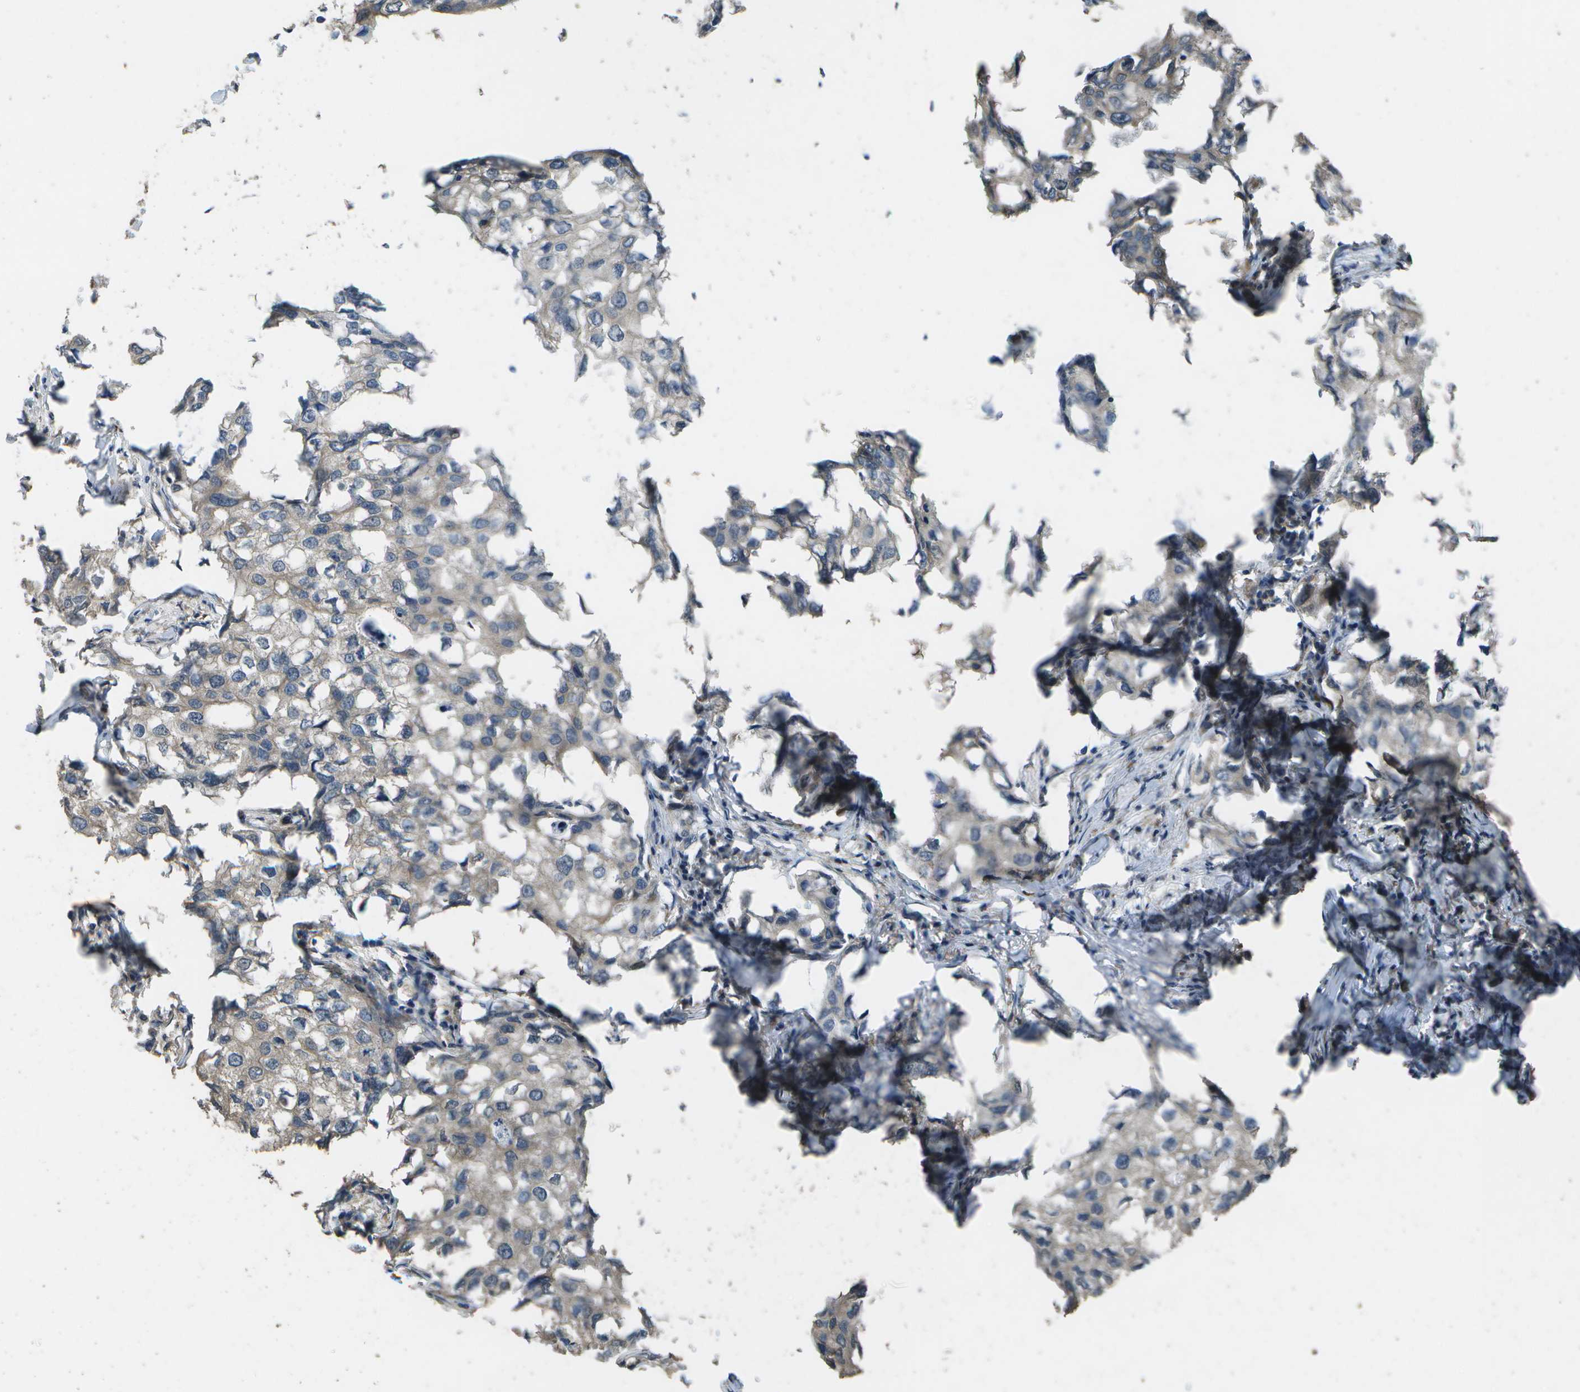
{"staining": {"intensity": "weak", "quantity": "<25%", "location": "cytoplasmic/membranous"}, "tissue": "breast cancer", "cell_type": "Tumor cells", "image_type": "cancer", "snomed": [{"axis": "morphology", "description": "Duct carcinoma"}, {"axis": "topography", "description": "Breast"}], "caption": "Invasive ductal carcinoma (breast) was stained to show a protein in brown. There is no significant positivity in tumor cells.", "gene": "CLNS1A", "patient": {"sex": "female", "age": 27}}